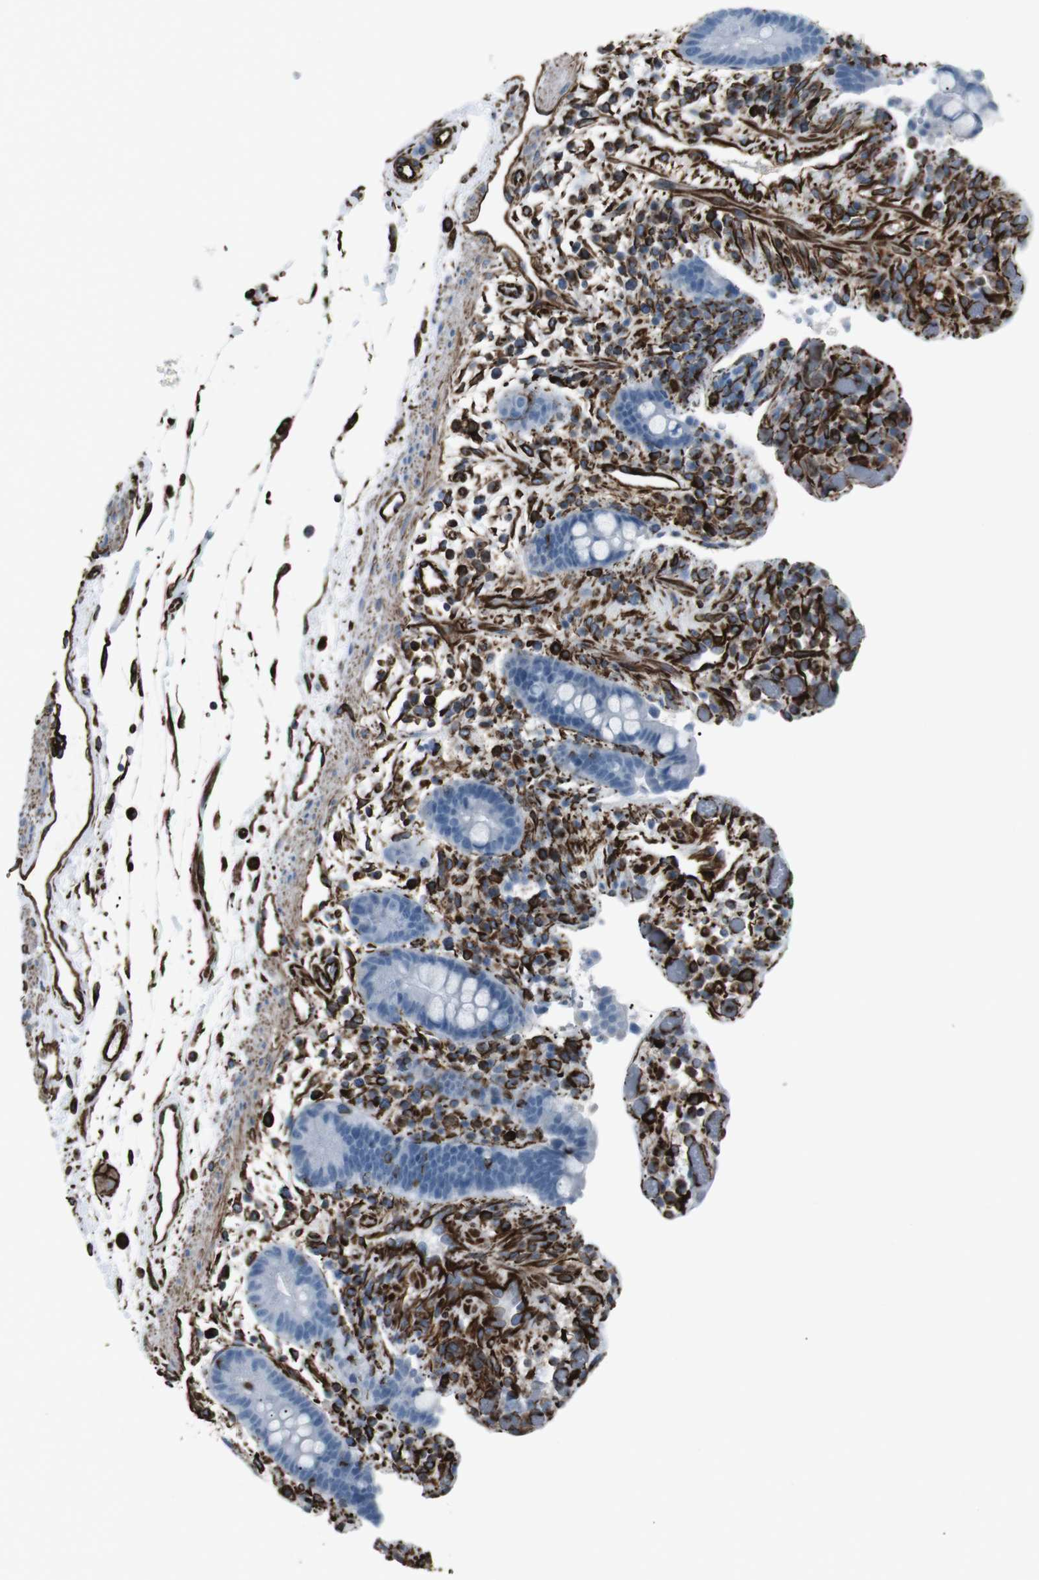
{"staining": {"intensity": "strong", "quantity": ">75%", "location": "cytoplasmic/membranous"}, "tissue": "colon", "cell_type": "Endothelial cells", "image_type": "normal", "snomed": [{"axis": "morphology", "description": "Normal tissue, NOS"}, {"axis": "topography", "description": "Colon"}], "caption": "Endothelial cells show strong cytoplasmic/membranous positivity in about >75% of cells in unremarkable colon. The staining was performed using DAB to visualize the protein expression in brown, while the nuclei were stained in blue with hematoxylin (Magnification: 20x).", "gene": "ZDHHC6", "patient": {"sex": "male", "age": 73}}